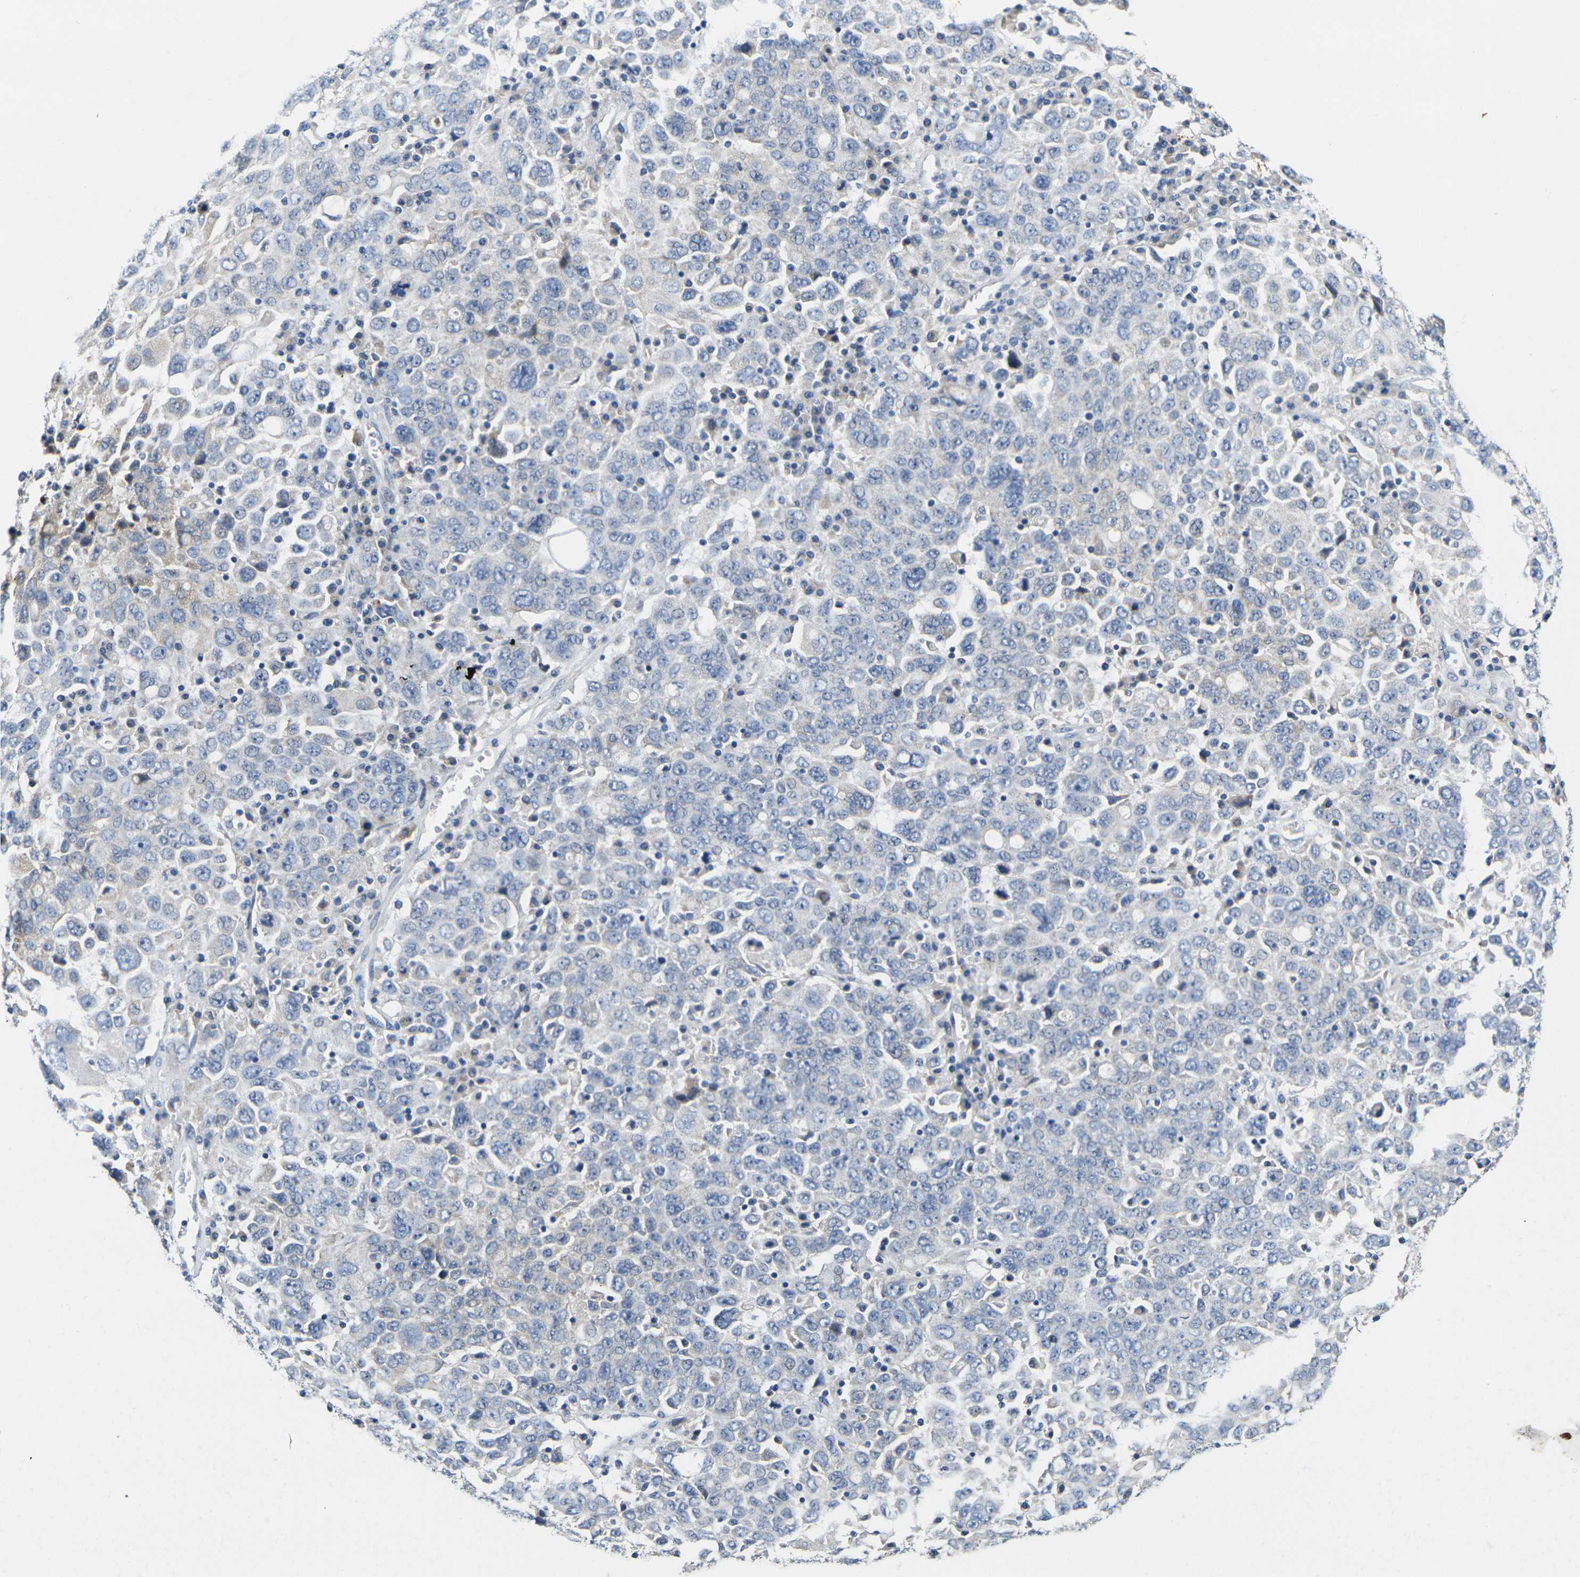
{"staining": {"intensity": "weak", "quantity": "<25%", "location": "cytoplasmic/membranous"}, "tissue": "ovarian cancer", "cell_type": "Tumor cells", "image_type": "cancer", "snomed": [{"axis": "morphology", "description": "Carcinoma, endometroid"}, {"axis": "topography", "description": "Ovary"}], "caption": "Tumor cells show no significant protein staining in ovarian endometroid carcinoma.", "gene": "NOCT", "patient": {"sex": "female", "age": 62}}